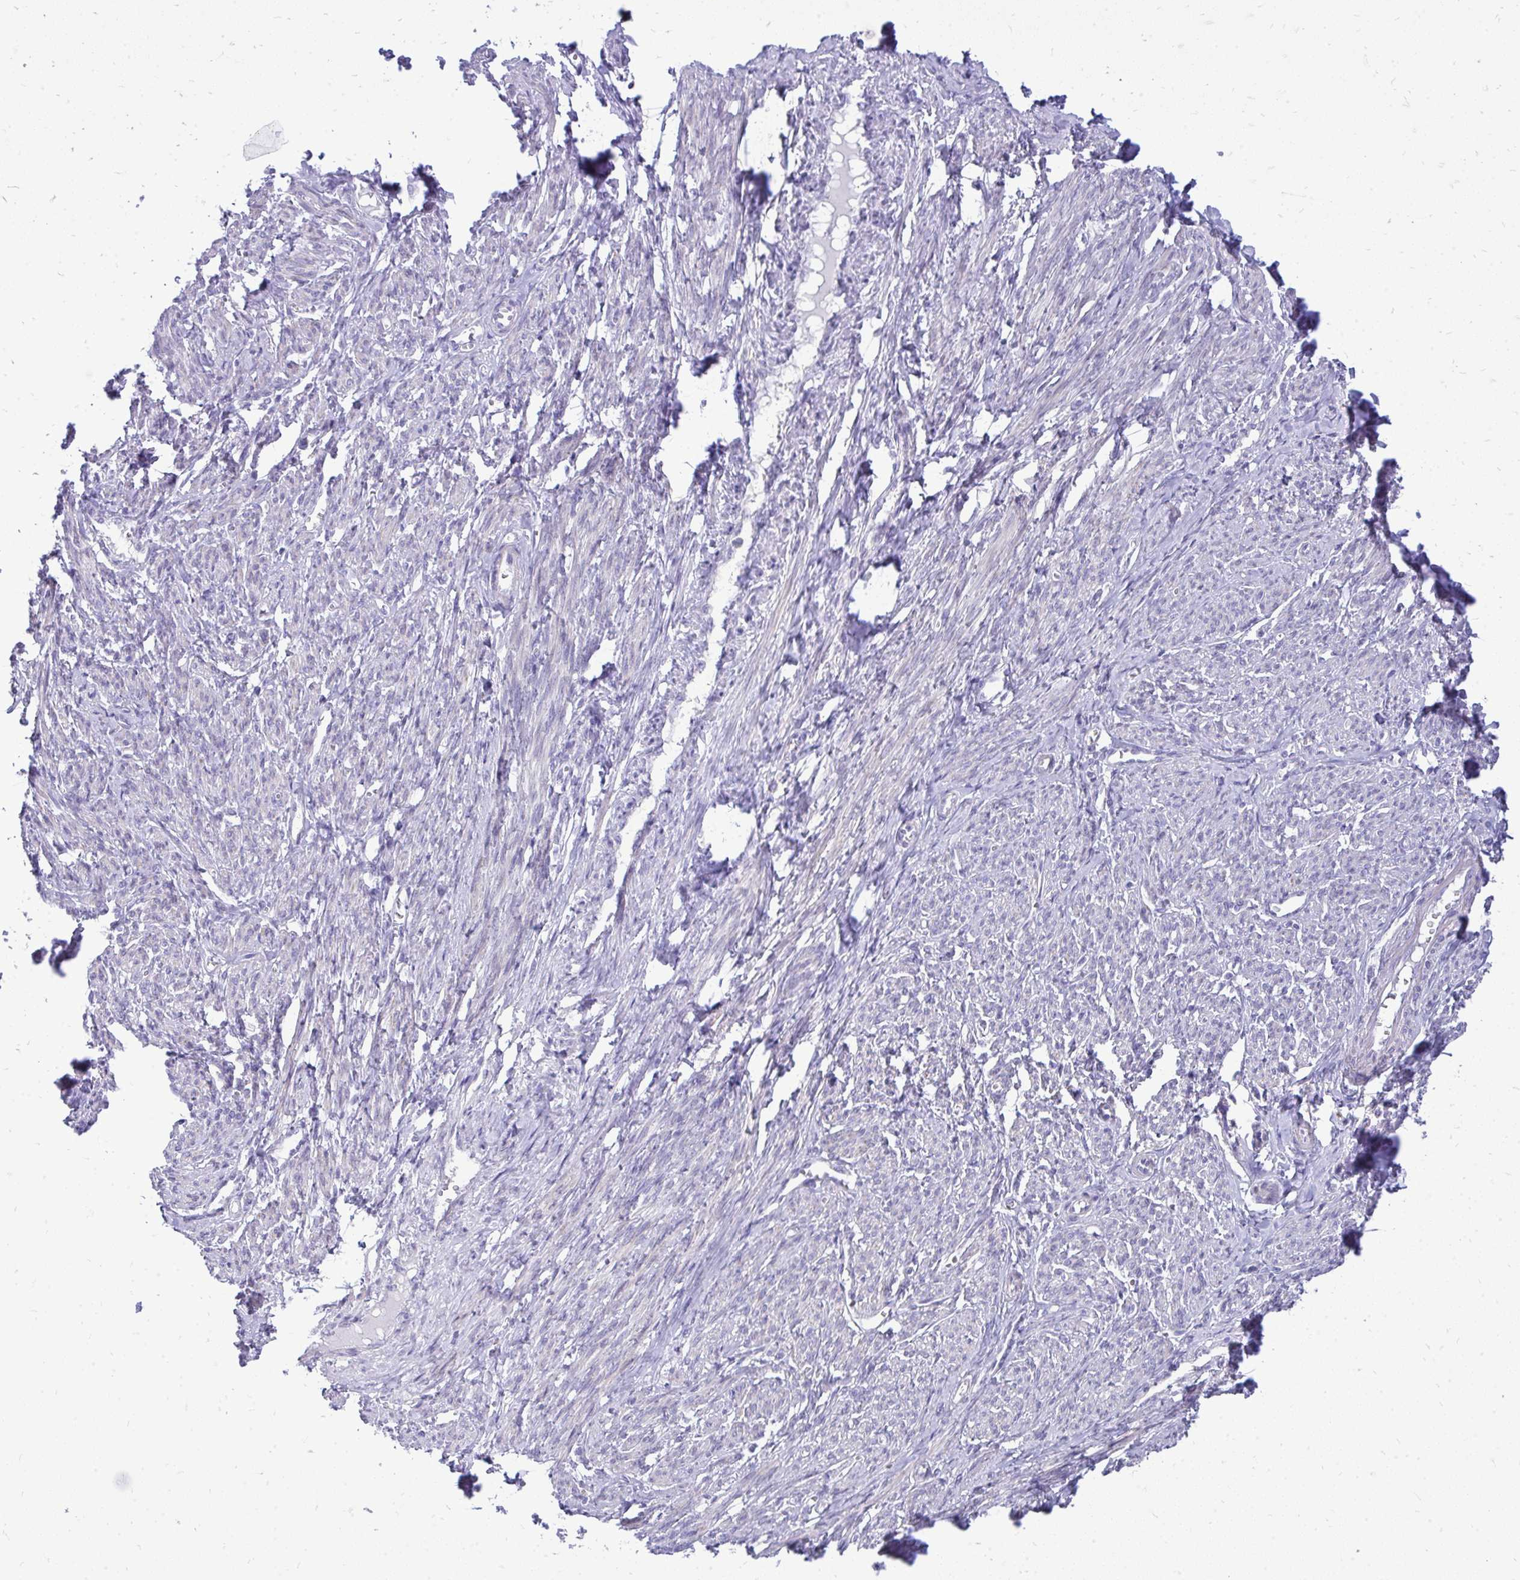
{"staining": {"intensity": "weak", "quantity": "25%-75%", "location": "cytoplasmic/membranous"}, "tissue": "smooth muscle", "cell_type": "Smooth muscle cells", "image_type": "normal", "snomed": [{"axis": "morphology", "description": "Normal tissue, NOS"}, {"axis": "topography", "description": "Smooth muscle"}], "caption": "The histopathology image exhibits staining of unremarkable smooth muscle, revealing weak cytoplasmic/membranous protein staining (brown color) within smooth muscle cells. Using DAB (brown) and hematoxylin (blue) stains, captured at high magnification using brightfield microscopy.", "gene": "OR8D1", "patient": {"sex": "female", "age": 65}}